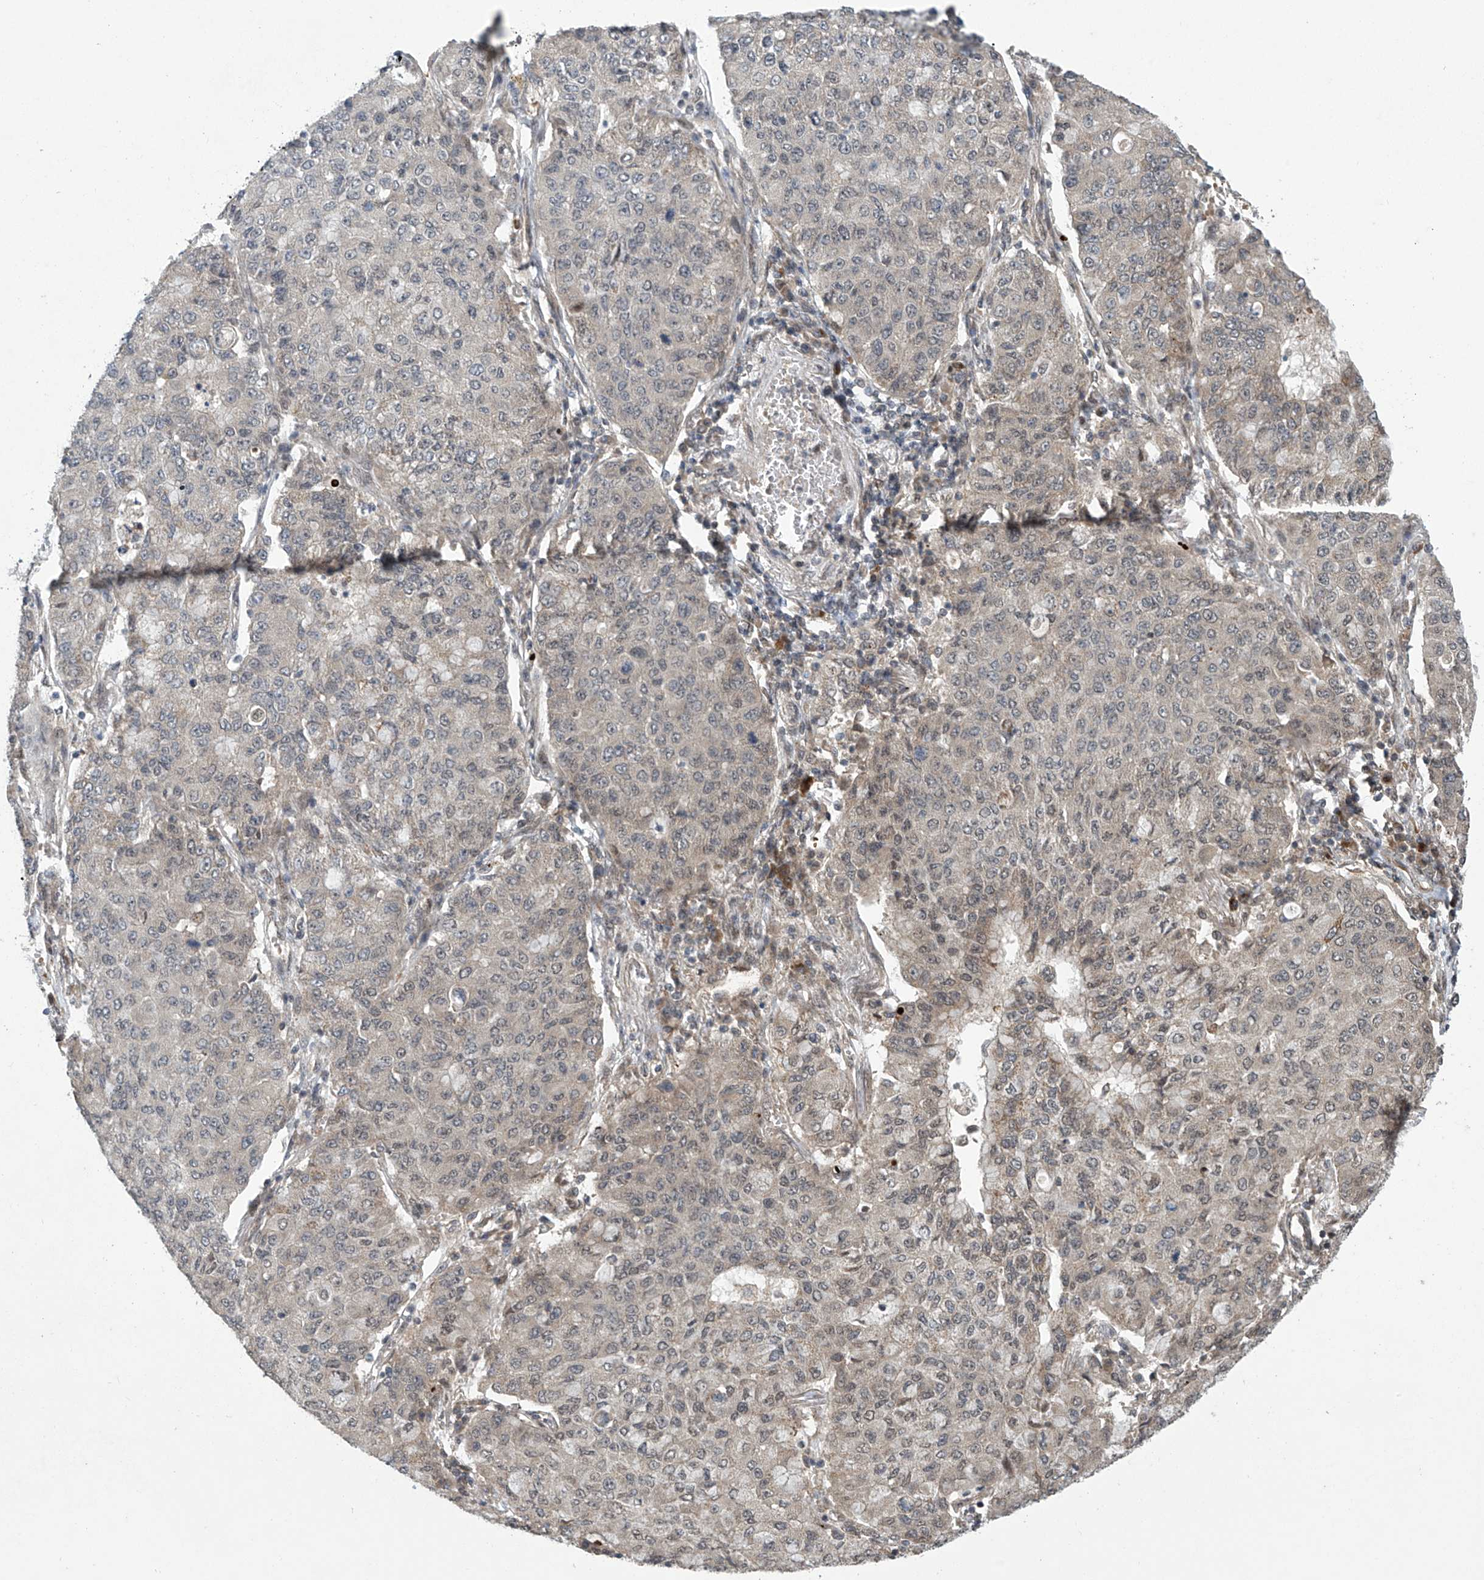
{"staining": {"intensity": "weak", "quantity": "25%-75%", "location": "cytoplasmic/membranous,nuclear"}, "tissue": "lung cancer", "cell_type": "Tumor cells", "image_type": "cancer", "snomed": [{"axis": "morphology", "description": "Squamous cell carcinoma, NOS"}, {"axis": "topography", "description": "Lung"}], "caption": "Immunohistochemical staining of human lung cancer (squamous cell carcinoma) exhibits weak cytoplasmic/membranous and nuclear protein positivity in approximately 25%-75% of tumor cells.", "gene": "ABHD13", "patient": {"sex": "male", "age": 74}}